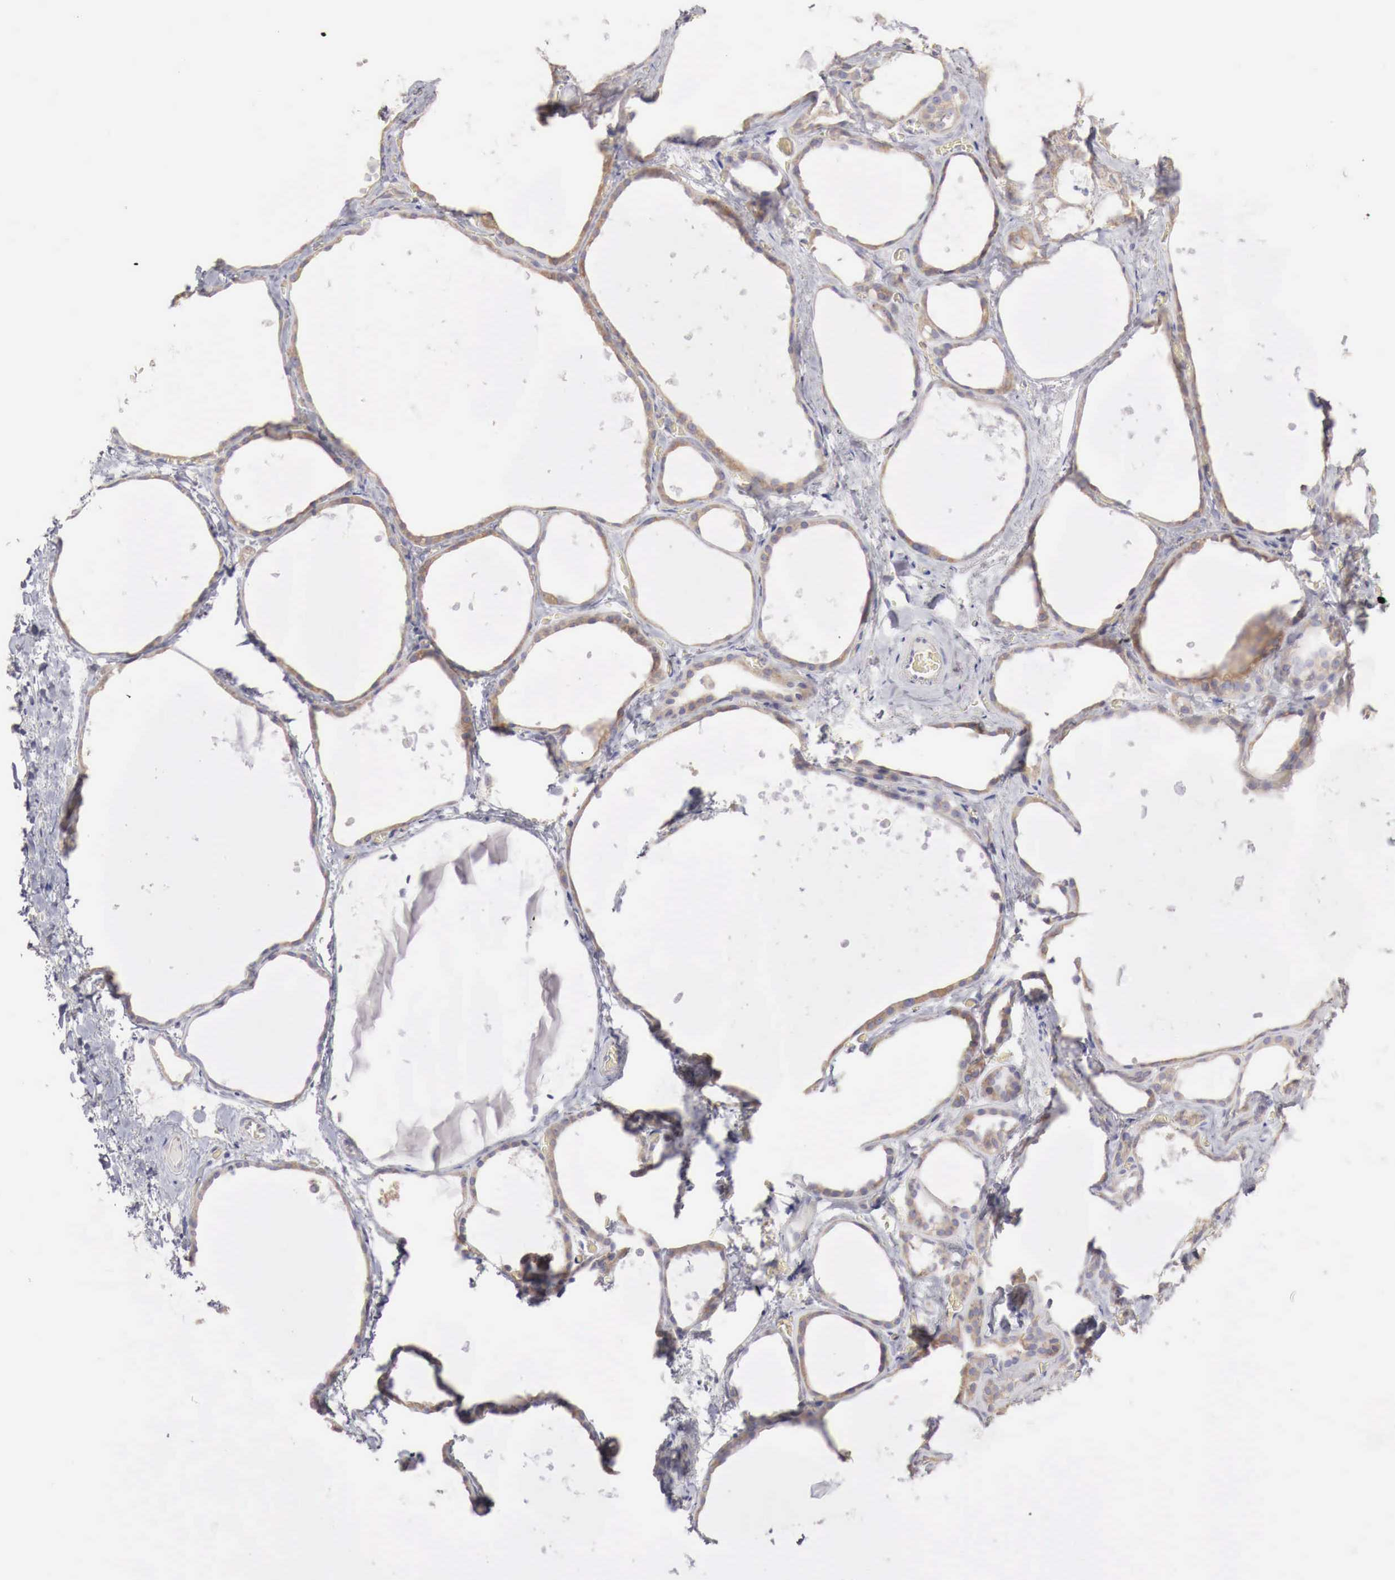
{"staining": {"intensity": "moderate", "quantity": ">75%", "location": "cytoplasmic/membranous"}, "tissue": "thyroid gland", "cell_type": "Glandular cells", "image_type": "normal", "snomed": [{"axis": "morphology", "description": "Normal tissue, NOS"}, {"axis": "topography", "description": "Thyroid gland"}], "caption": "Immunohistochemistry (IHC) (DAB (3,3'-diaminobenzidine)) staining of benign human thyroid gland exhibits moderate cytoplasmic/membranous protein positivity in approximately >75% of glandular cells. The protein of interest is stained brown, and the nuclei are stained in blue (DAB (3,3'-diaminobenzidine) IHC with brightfield microscopy, high magnification).", "gene": "NSDHL", "patient": {"sex": "male", "age": 76}}